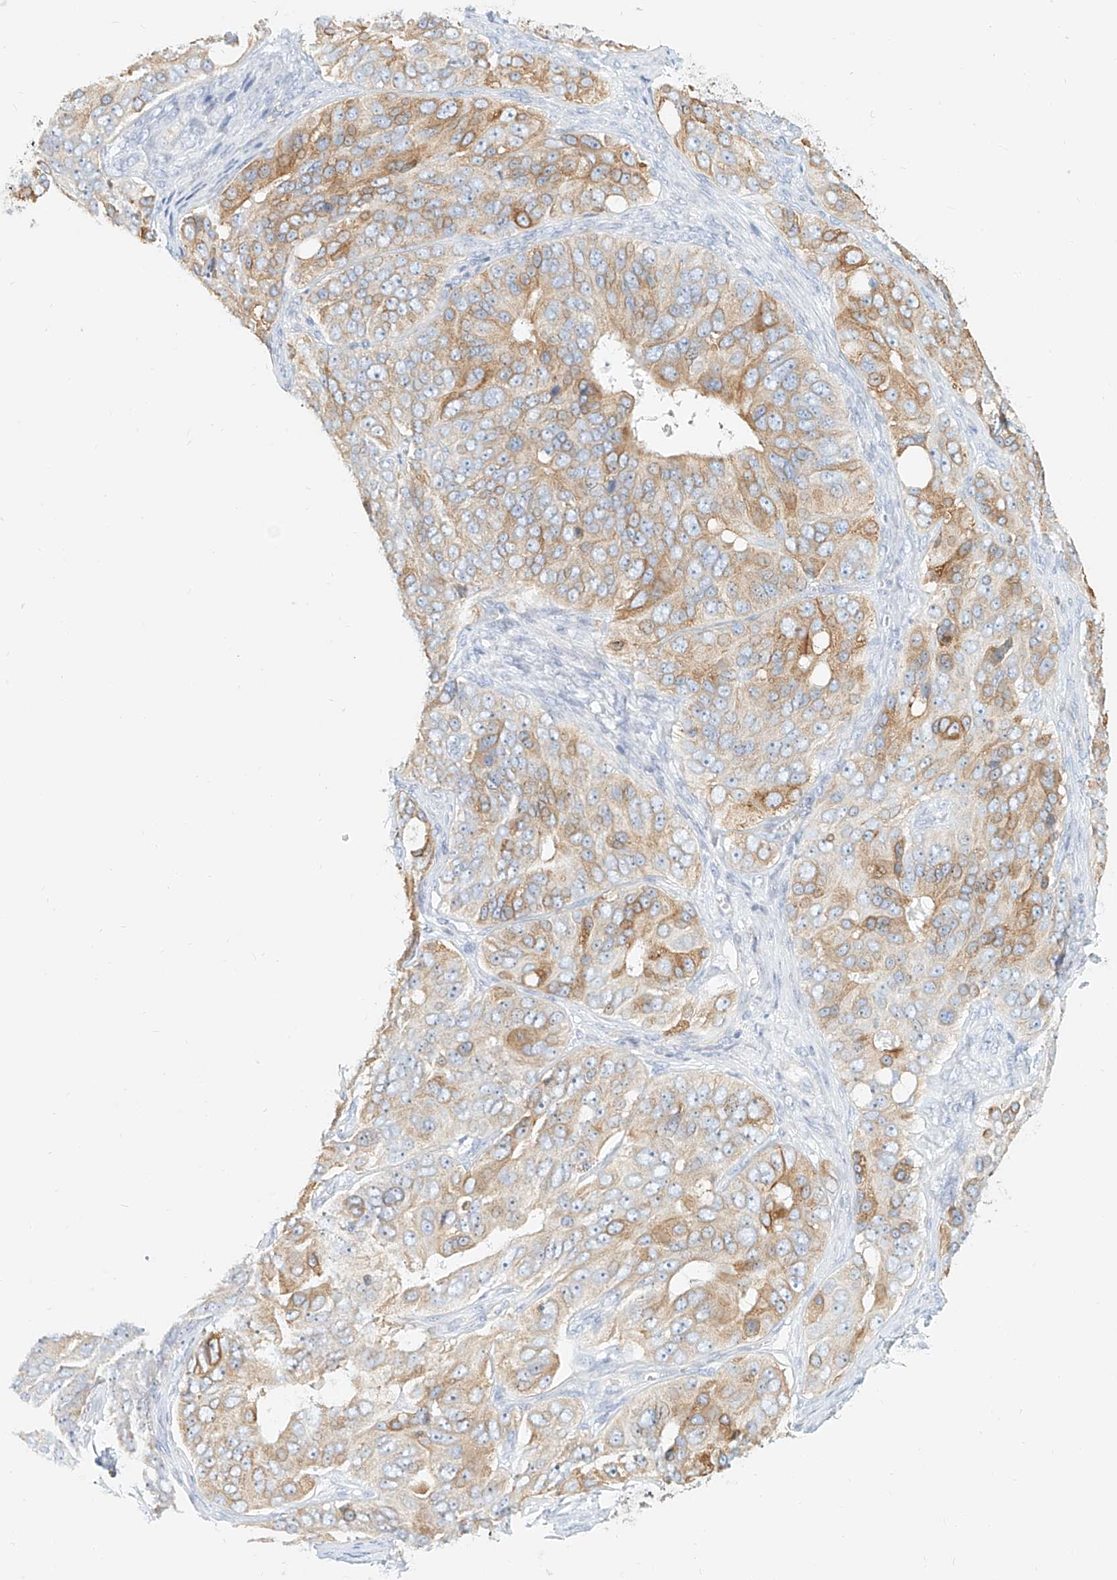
{"staining": {"intensity": "moderate", "quantity": "25%-75%", "location": "cytoplasmic/membranous"}, "tissue": "ovarian cancer", "cell_type": "Tumor cells", "image_type": "cancer", "snomed": [{"axis": "morphology", "description": "Carcinoma, endometroid"}, {"axis": "topography", "description": "Ovary"}], "caption": "The photomicrograph shows immunohistochemical staining of ovarian cancer (endometroid carcinoma). There is moderate cytoplasmic/membranous positivity is seen in approximately 25%-75% of tumor cells. (DAB IHC with brightfield microscopy, high magnification).", "gene": "DHRS7", "patient": {"sex": "female", "age": 51}}